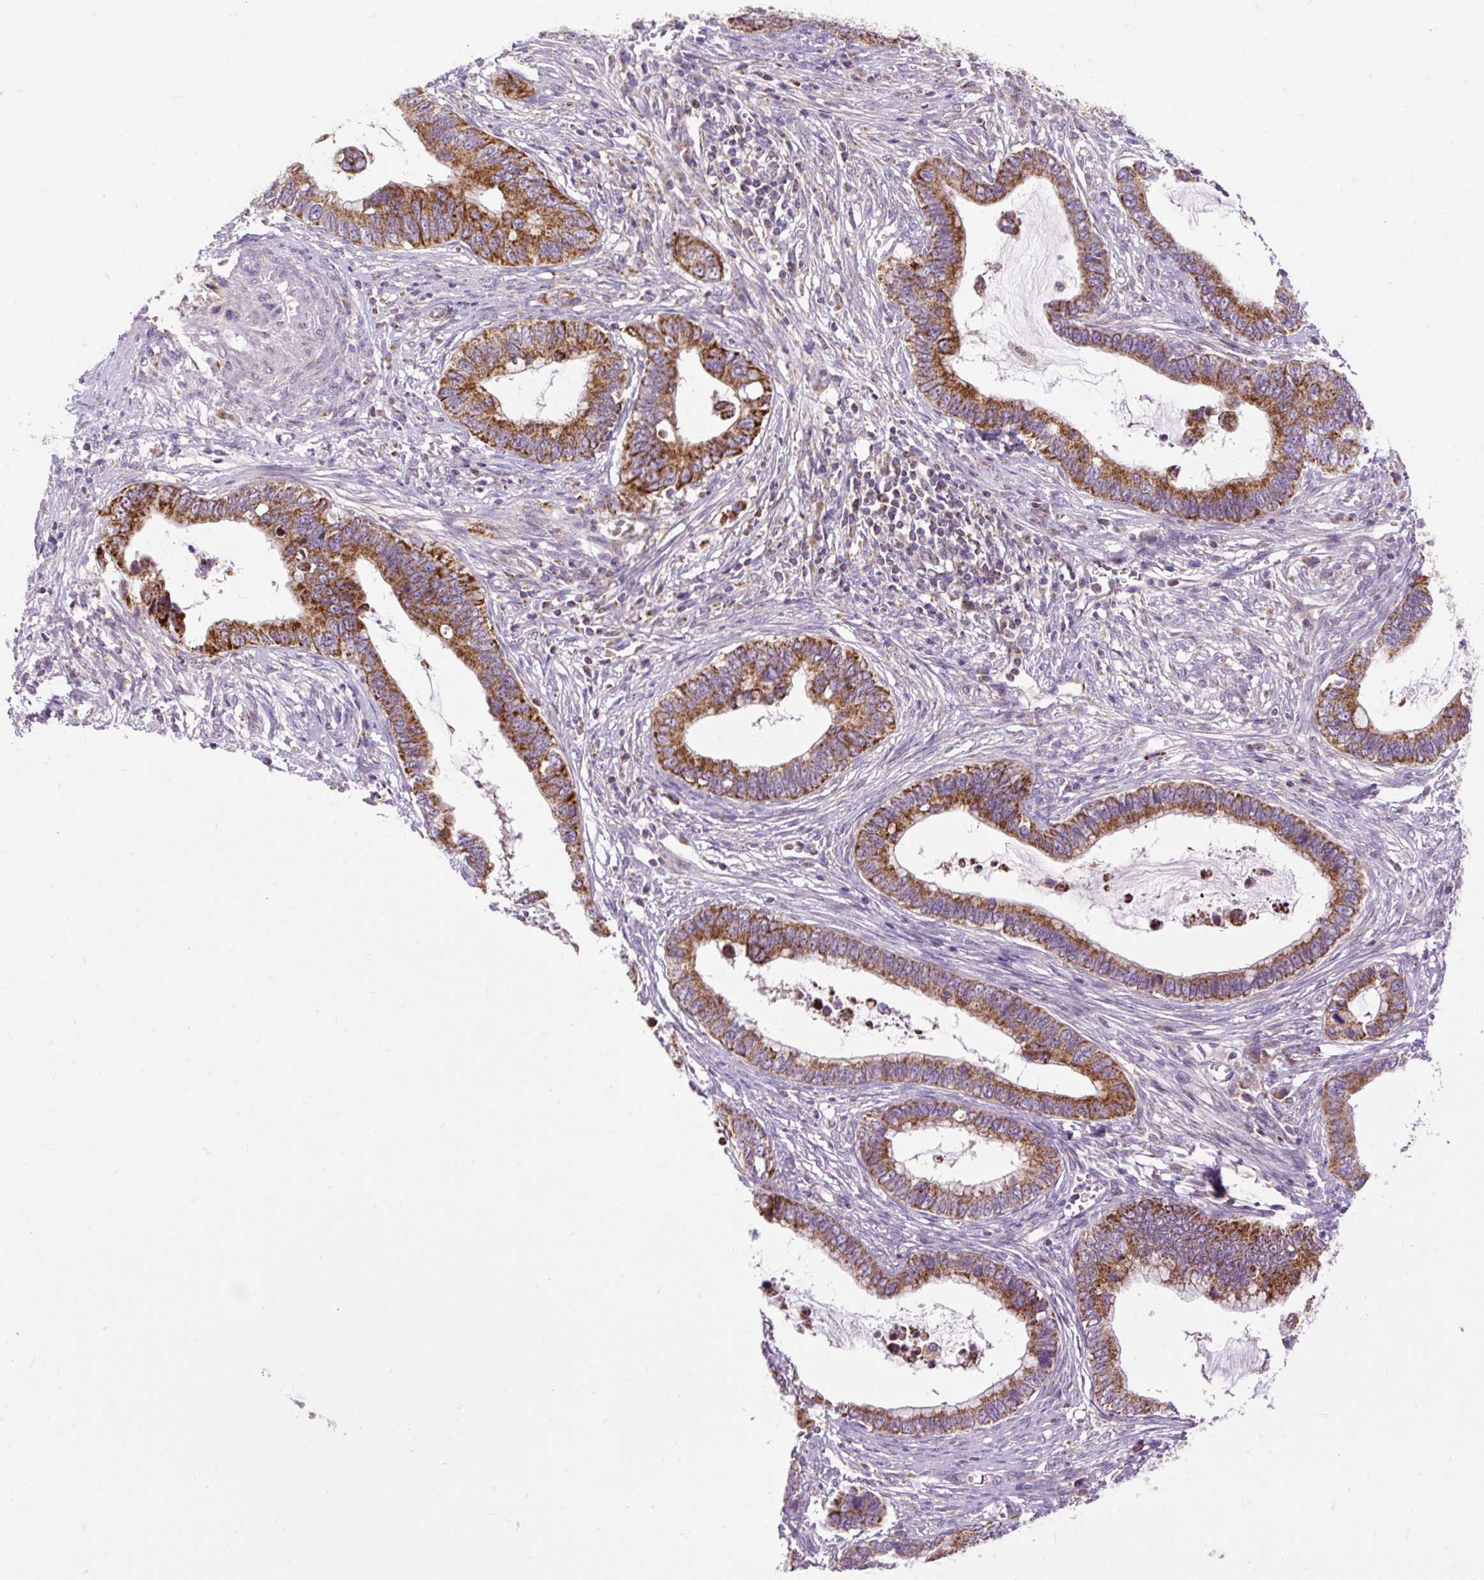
{"staining": {"intensity": "strong", "quantity": ">75%", "location": "cytoplasmic/membranous"}, "tissue": "cervical cancer", "cell_type": "Tumor cells", "image_type": "cancer", "snomed": [{"axis": "morphology", "description": "Adenocarcinoma, NOS"}, {"axis": "topography", "description": "Cervix"}], "caption": "Strong cytoplasmic/membranous protein expression is appreciated in approximately >75% of tumor cells in cervical adenocarcinoma.", "gene": "TOMM40", "patient": {"sex": "female", "age": 44}}